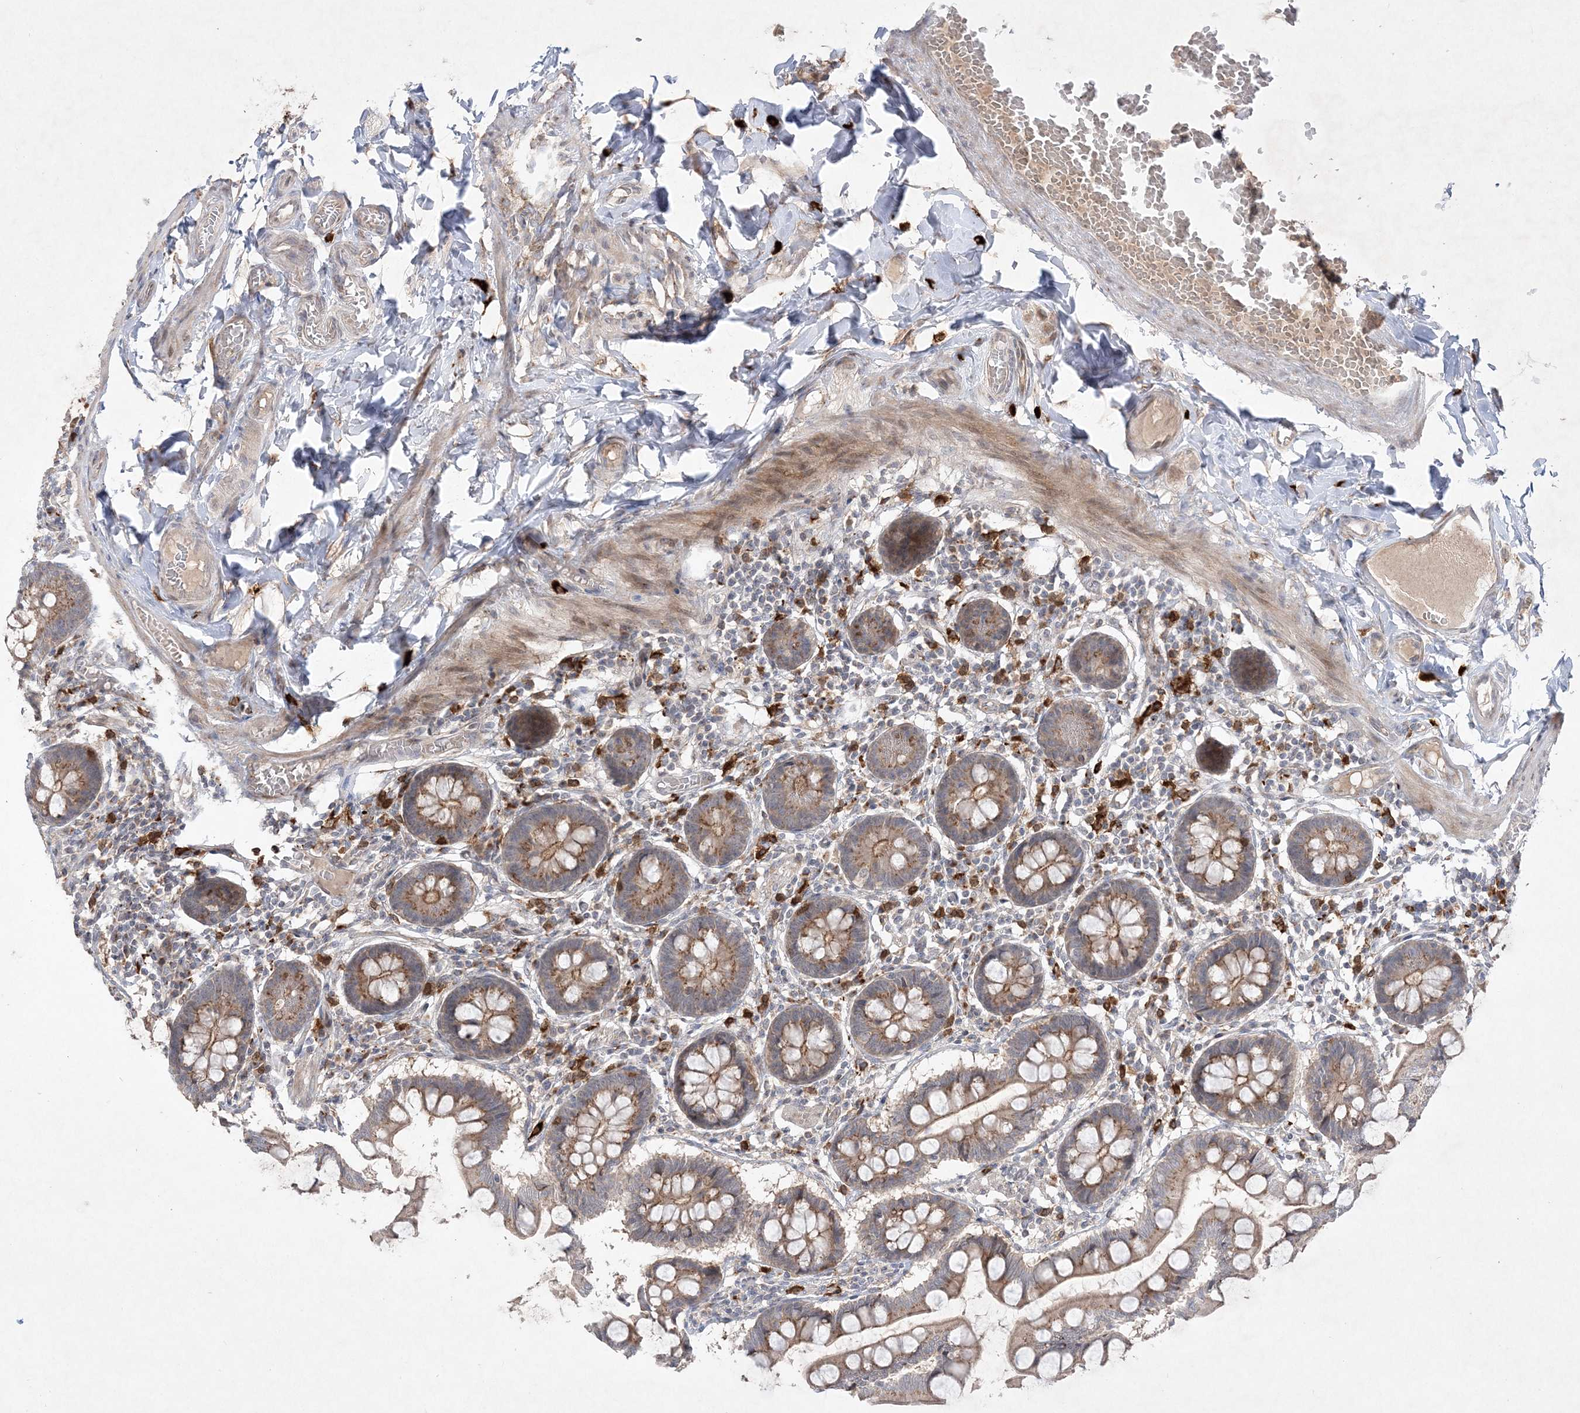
{"staining": {"intensity": "moderate", "quantity": ">75%", "location": "cytoplasmic/membranous"}, "tissue": "small intestine", "cell_type": "Glandular cells", "image_type": "normal", "snomed": [{"axis": "morphology", "description": "Normal tissue, NOS"}, {"axis": "topography", "description": "Small intestine"}], "caption": "IHC histopathology image of benign small intestine stained for a protein (brown), which shows medium levels of moderate cytoplasmic/membranous staining in about >75% of glandular cells.", "gene": "CLNK", "patient": {"sex": "male", "age": 41}}